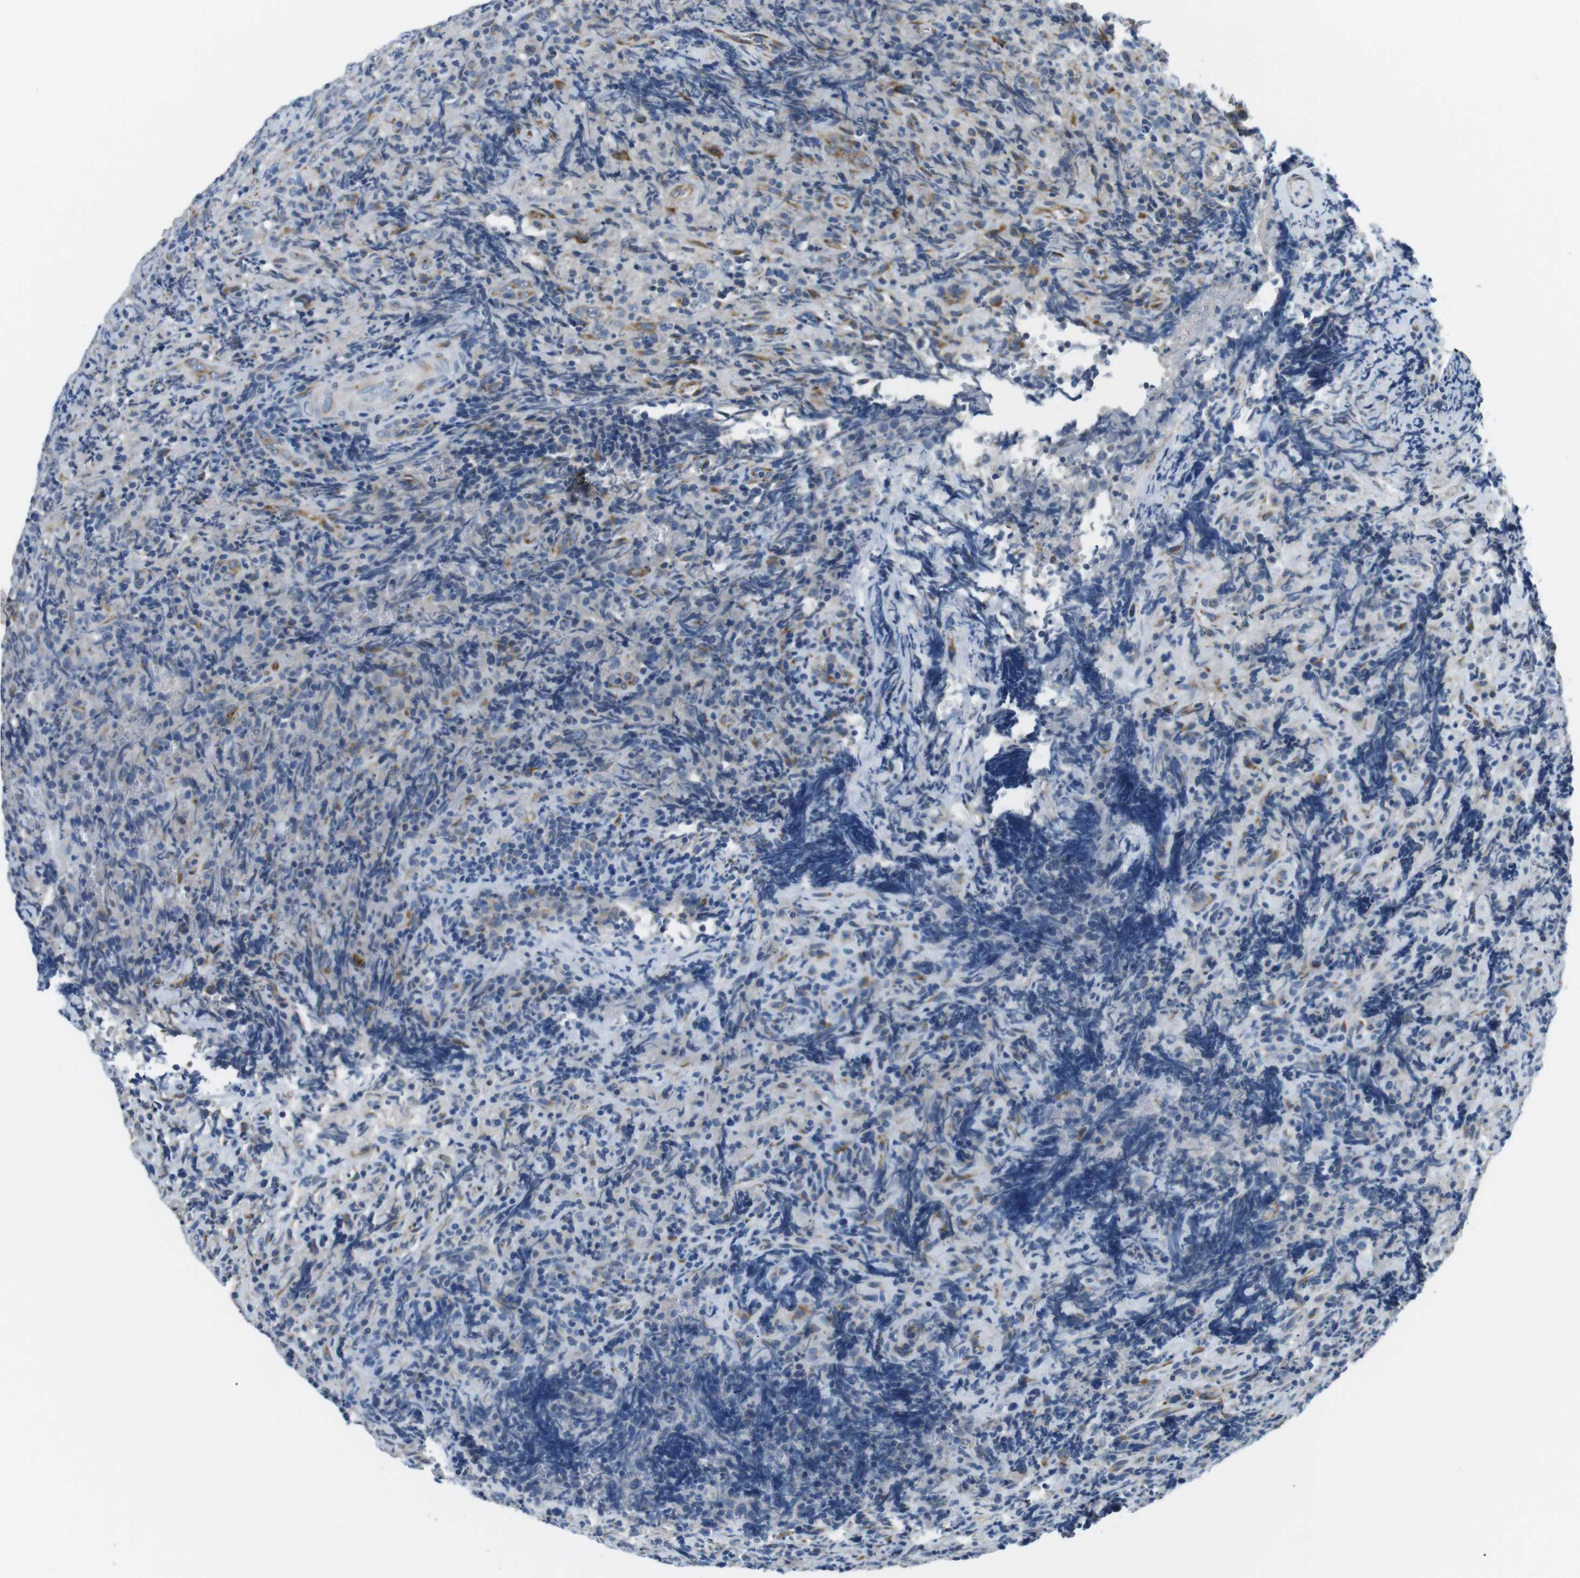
{"staining": {"intensity": "negative", "quantity": "none", "location": "none"}, "tissue": "lymphoma", "cell_type": "Tumor cells", "image_type": "cancer", "snomed": [{"axis": "morphology", "description": "Malignant lymphoma, non-Hodgkin's type, High grade"}, {"axis": "topography", "description": "Tonsil"}], "caption": "Immunohistochemical staining of human malignant lymphoma, non-Hodgkin's type (high-grade) shows no significant staining in tumor cells. The staining is performed using DAB (3,3'-diaminobenzidine) brown chromogen with nuclei counter-stained in using hematoxylin.", "gene": "UNC5CL", "patient": {"sex": "female", "age": 36}}